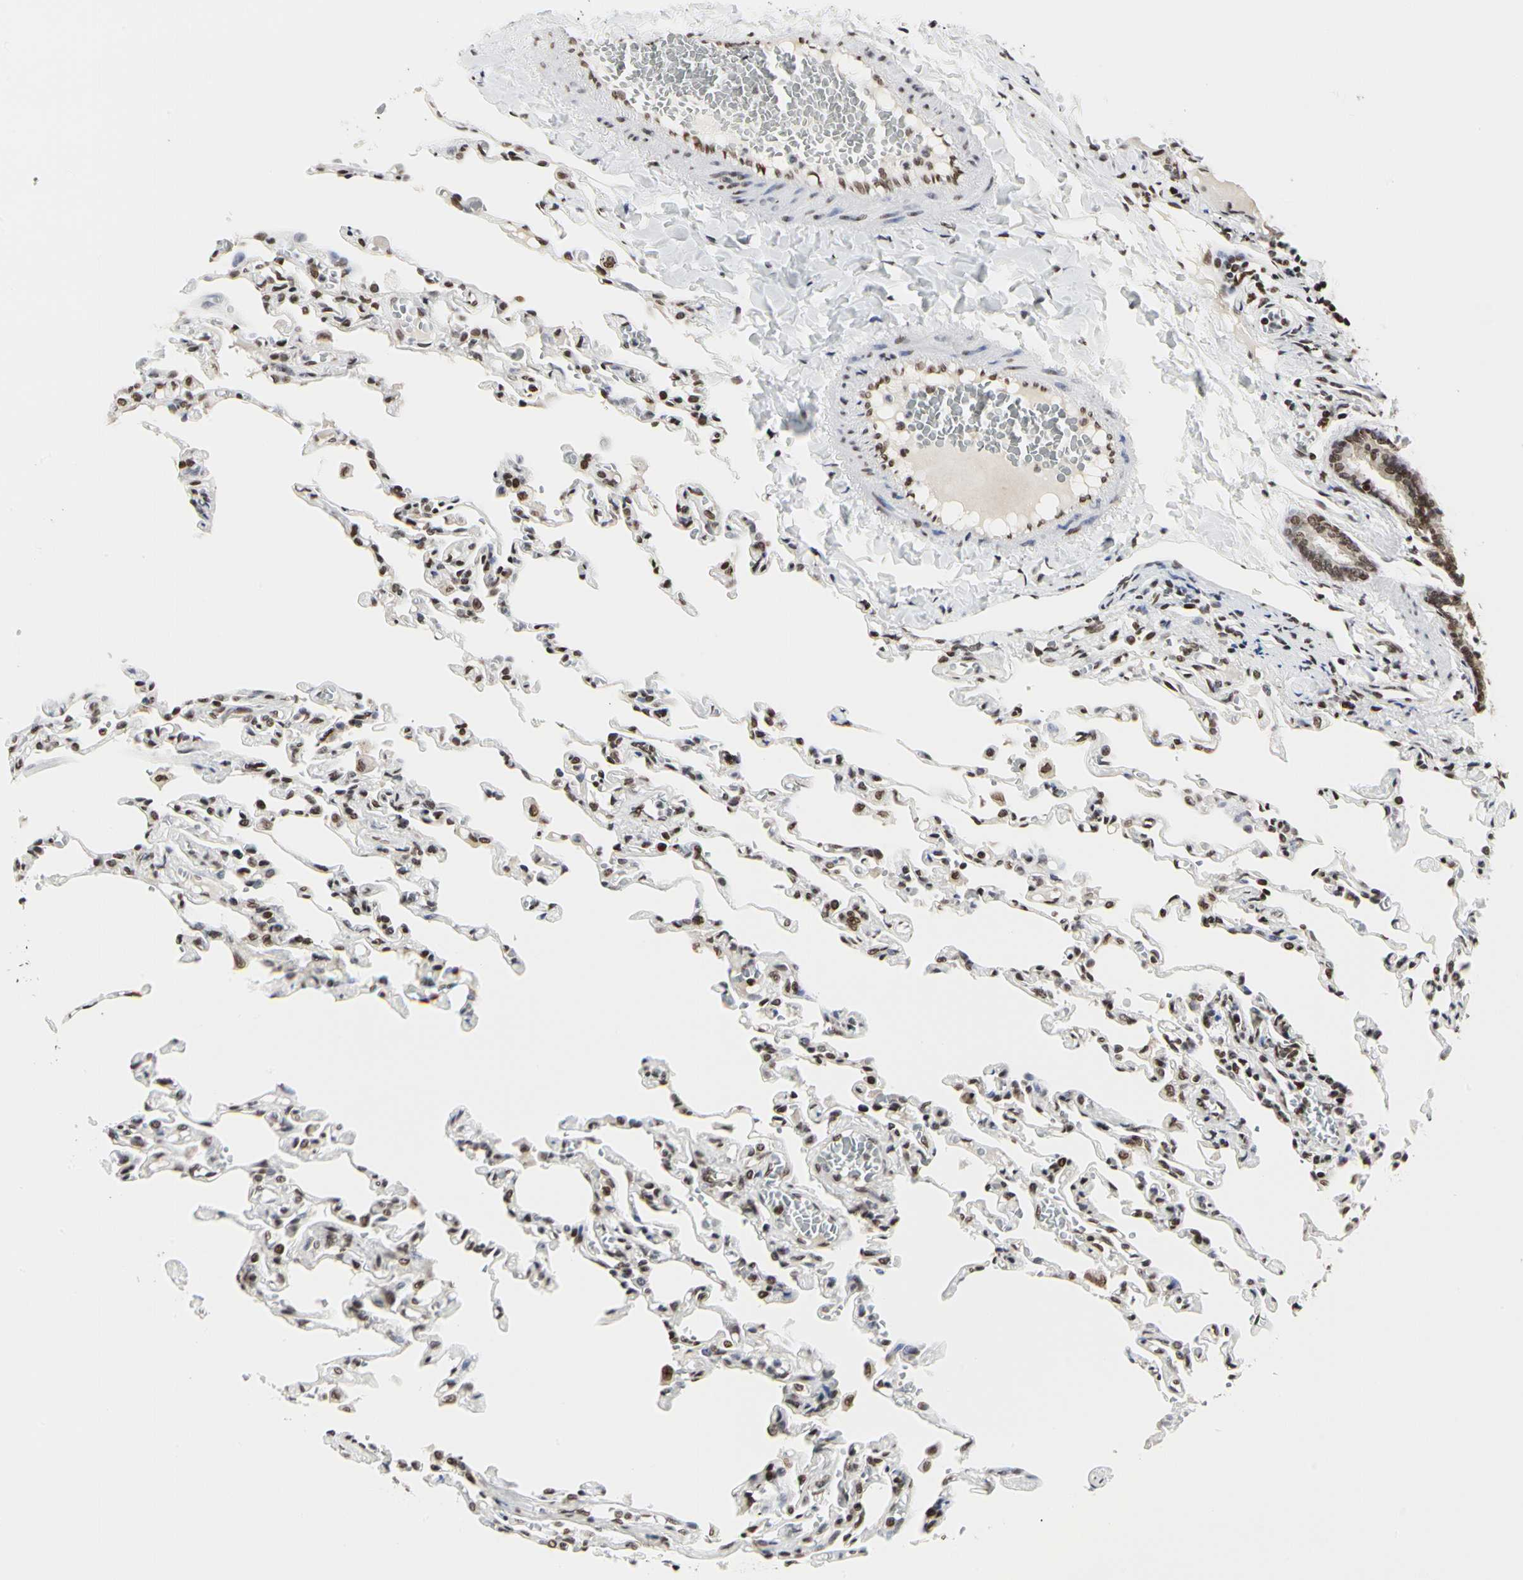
{"staining": {"intensity": "moderate", "quantity": ">75%", "location": "nuclear"}, "tissue": "lung", "cell_type": "Alveolar cells", "image_type": "normal", "snomed": [{"axis": "morphology", "description": "Normal tissue, NOS"}, {"axis": "topography", "description": "Lung"}], "caption": "Immunohistochemical staining of unremarkable lung shows moderate nuclear protein expression in approximately >75% of alveolar cells.", "gene": "PRMT3", "patient": {"sex": "male", "age": 21}}